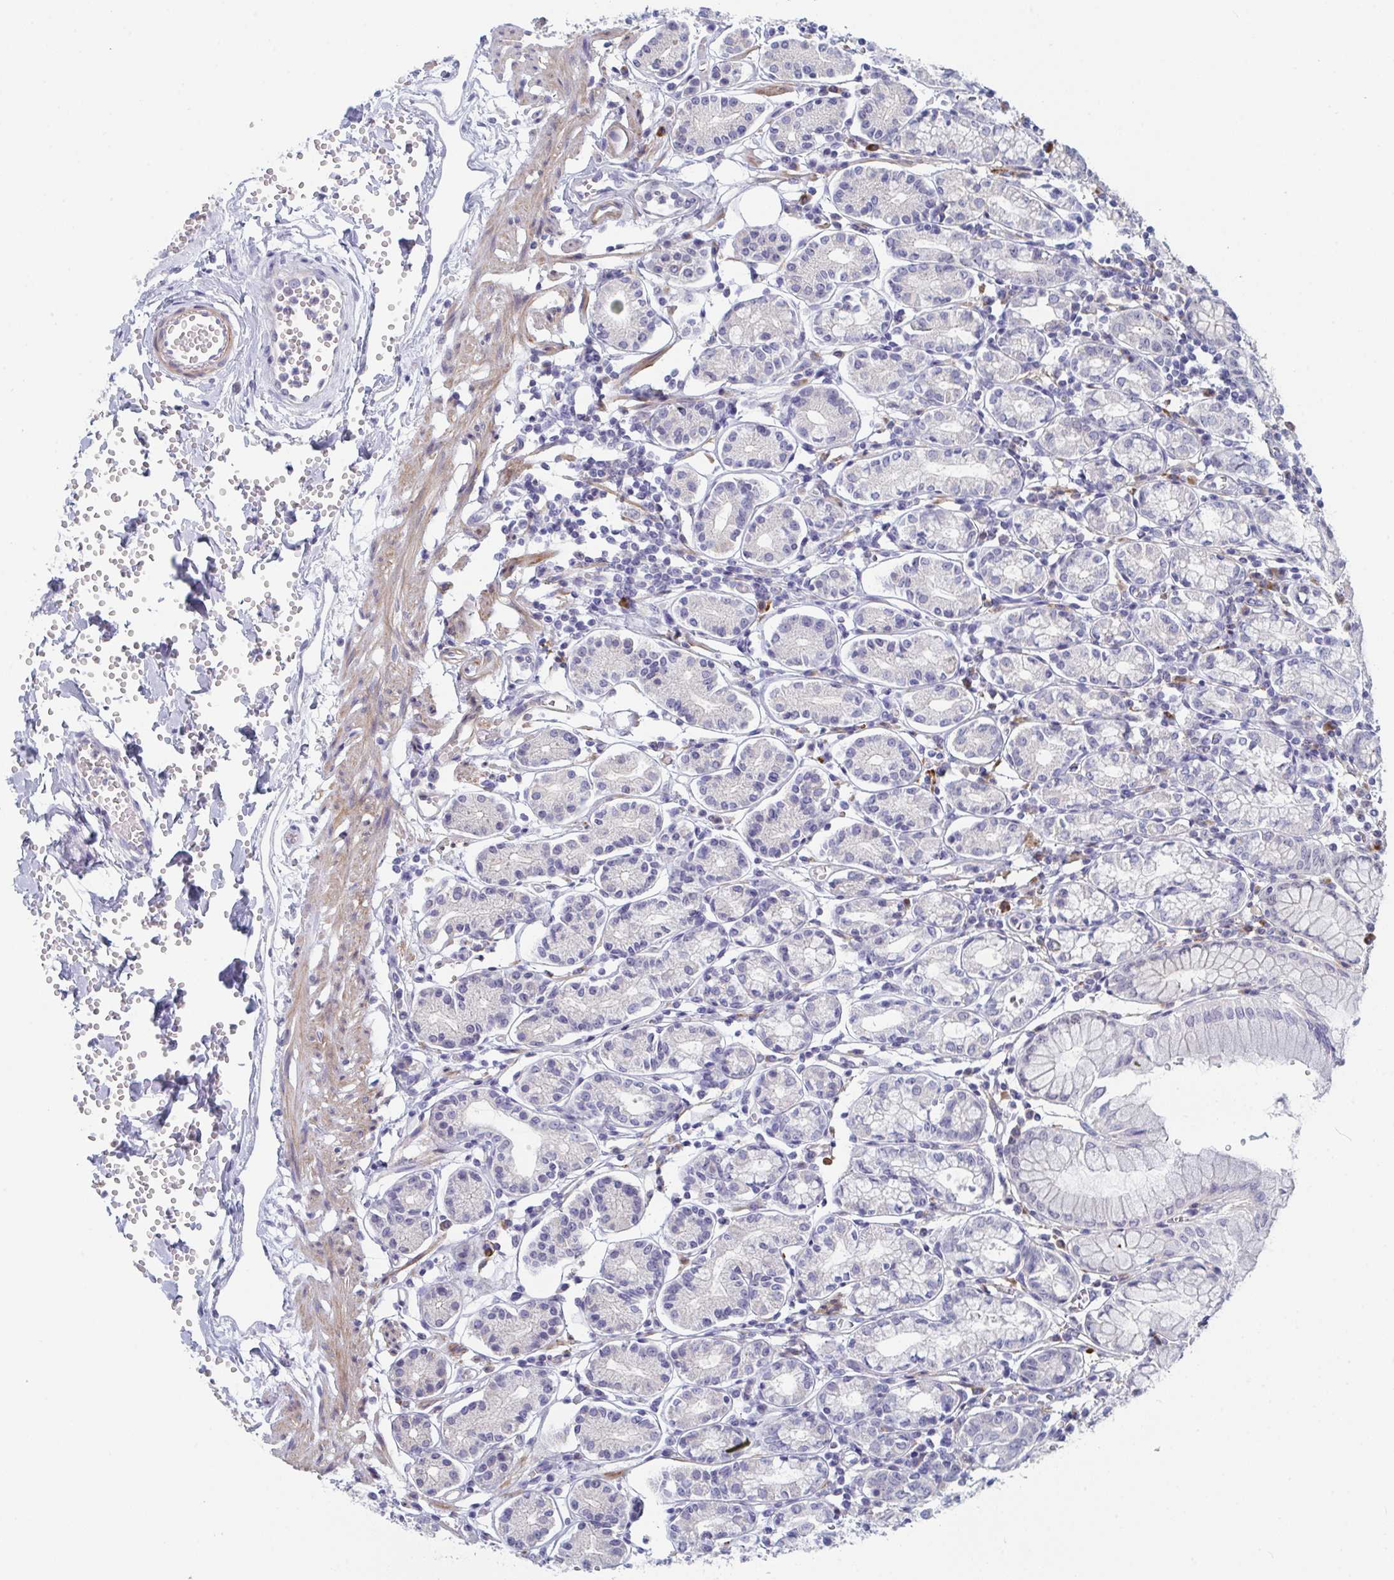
{"staining": {"intensity": "weak", "quantity": "<25%", "location": "nuclear"}, "tissue": "stomach", "cell_type": "Glandular cells", "image_type": "normal", "snomed": [{"axis": "morphology", "description": "Normal tissue, NOS"}, {"axis": "topography", "description": "Stomach"}], "caption": "An IHC photomicrograph of benign stomach is shown. There is no staining in glandular cells of stomach. Brightfield microscopy of immunohistochemistry stained with DAB (brown) and hematoxylin (blue), captured at high magnification.", "gene": "CENPT", "patient": {"sex": "female", "age": 62}}